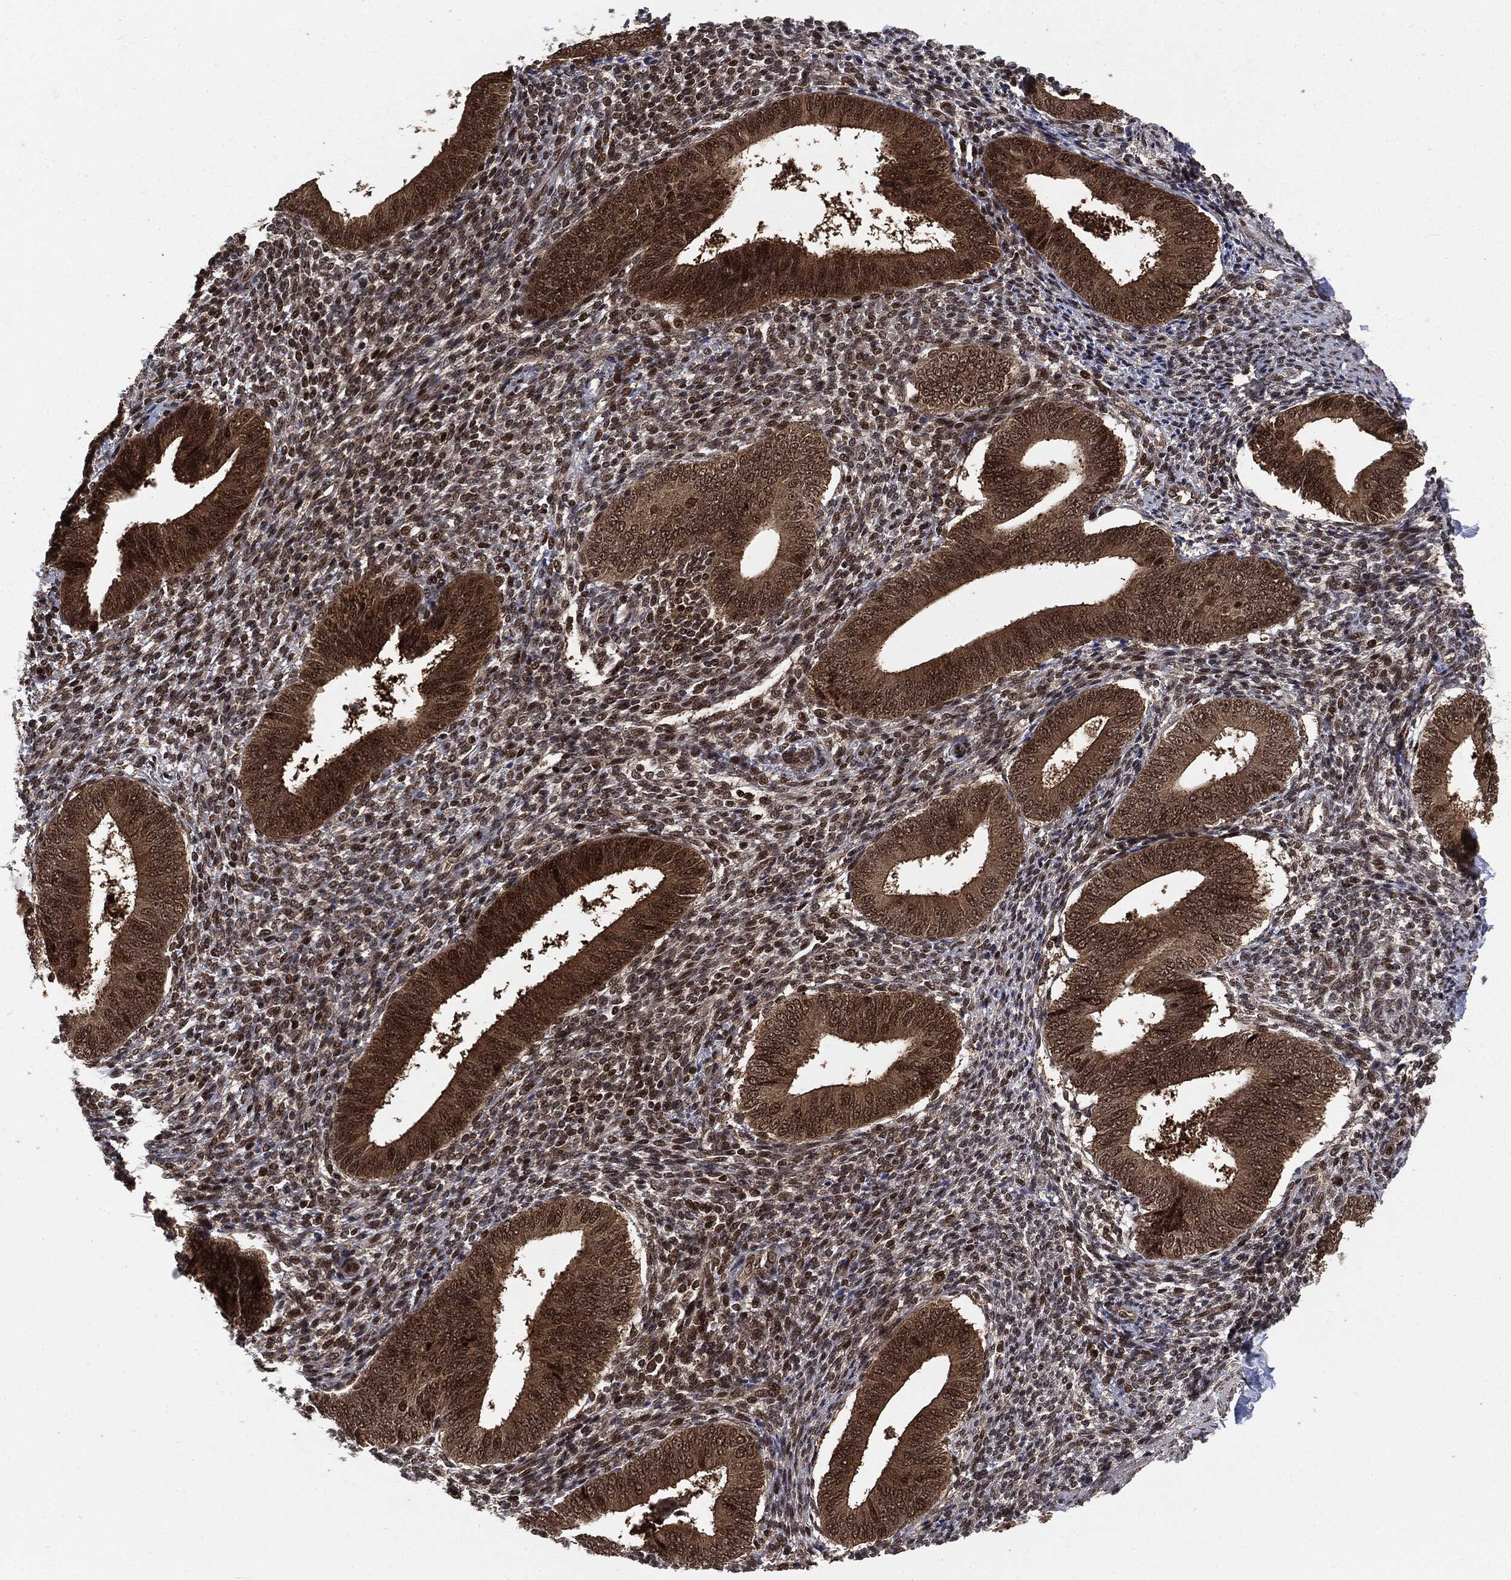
{"staining": {"intensity": "moderate", "quantity": "25%-75%", "location": "nuclear"}, "tissue": "endometrium", "cell_type": "Cells in endometrial stroma", "image_type": "normal", "snomed": [{"axis": "morphology", "description": "Normal tissue, NOS"}, {"axis": "topography", "description": "Endometrium"}], "caption": "IHC staining of unremarkable endometrium, which demonstrates medium levels of moderate nuclear positivity in about 25%-75% of cells in endometrial stroma indicating moderate nuclear protein positivity. The staining was performed using DAB (brown) for protein detection and nuclei were counterstained in hematoxylin (blue).", "gene": "PTPA", "patient": {"sex": "female", "age": 39}}